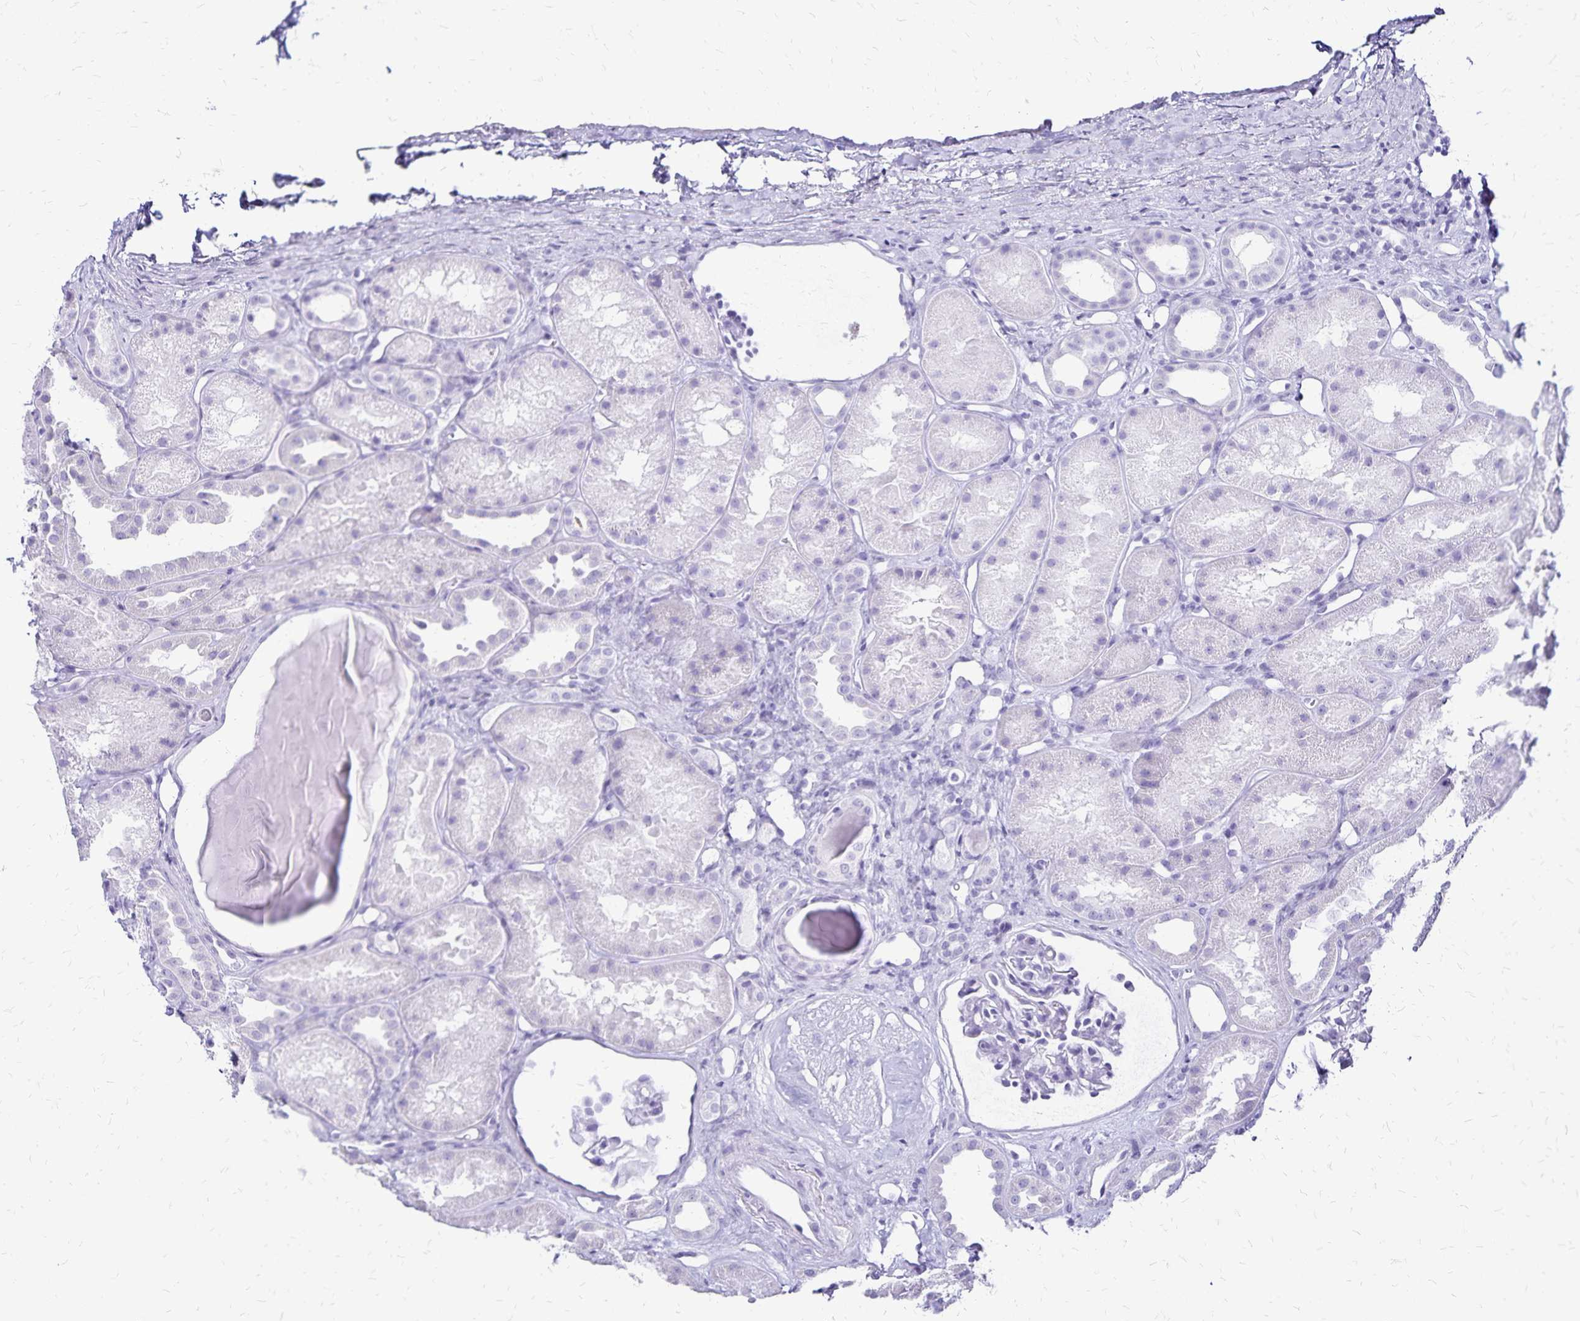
{"staining": {"intensity": "negative", "quantity": "none", "location": "none"}, "tissue": "kidney", "cell_type": "Cells in glomeruli", "image_type": "normal", "snomed": [{"axis": "morphology", "description": "Normal tissue, NOS"}, {"axis": "topography", "description": "Kidney"}], "caption": "Immunohistochemistry (IHC) of normal kidney demonstrates no staining in cells in glomeruli.", "gene": "LIN28B", "patient": {"sex": "male", "age": 61}}